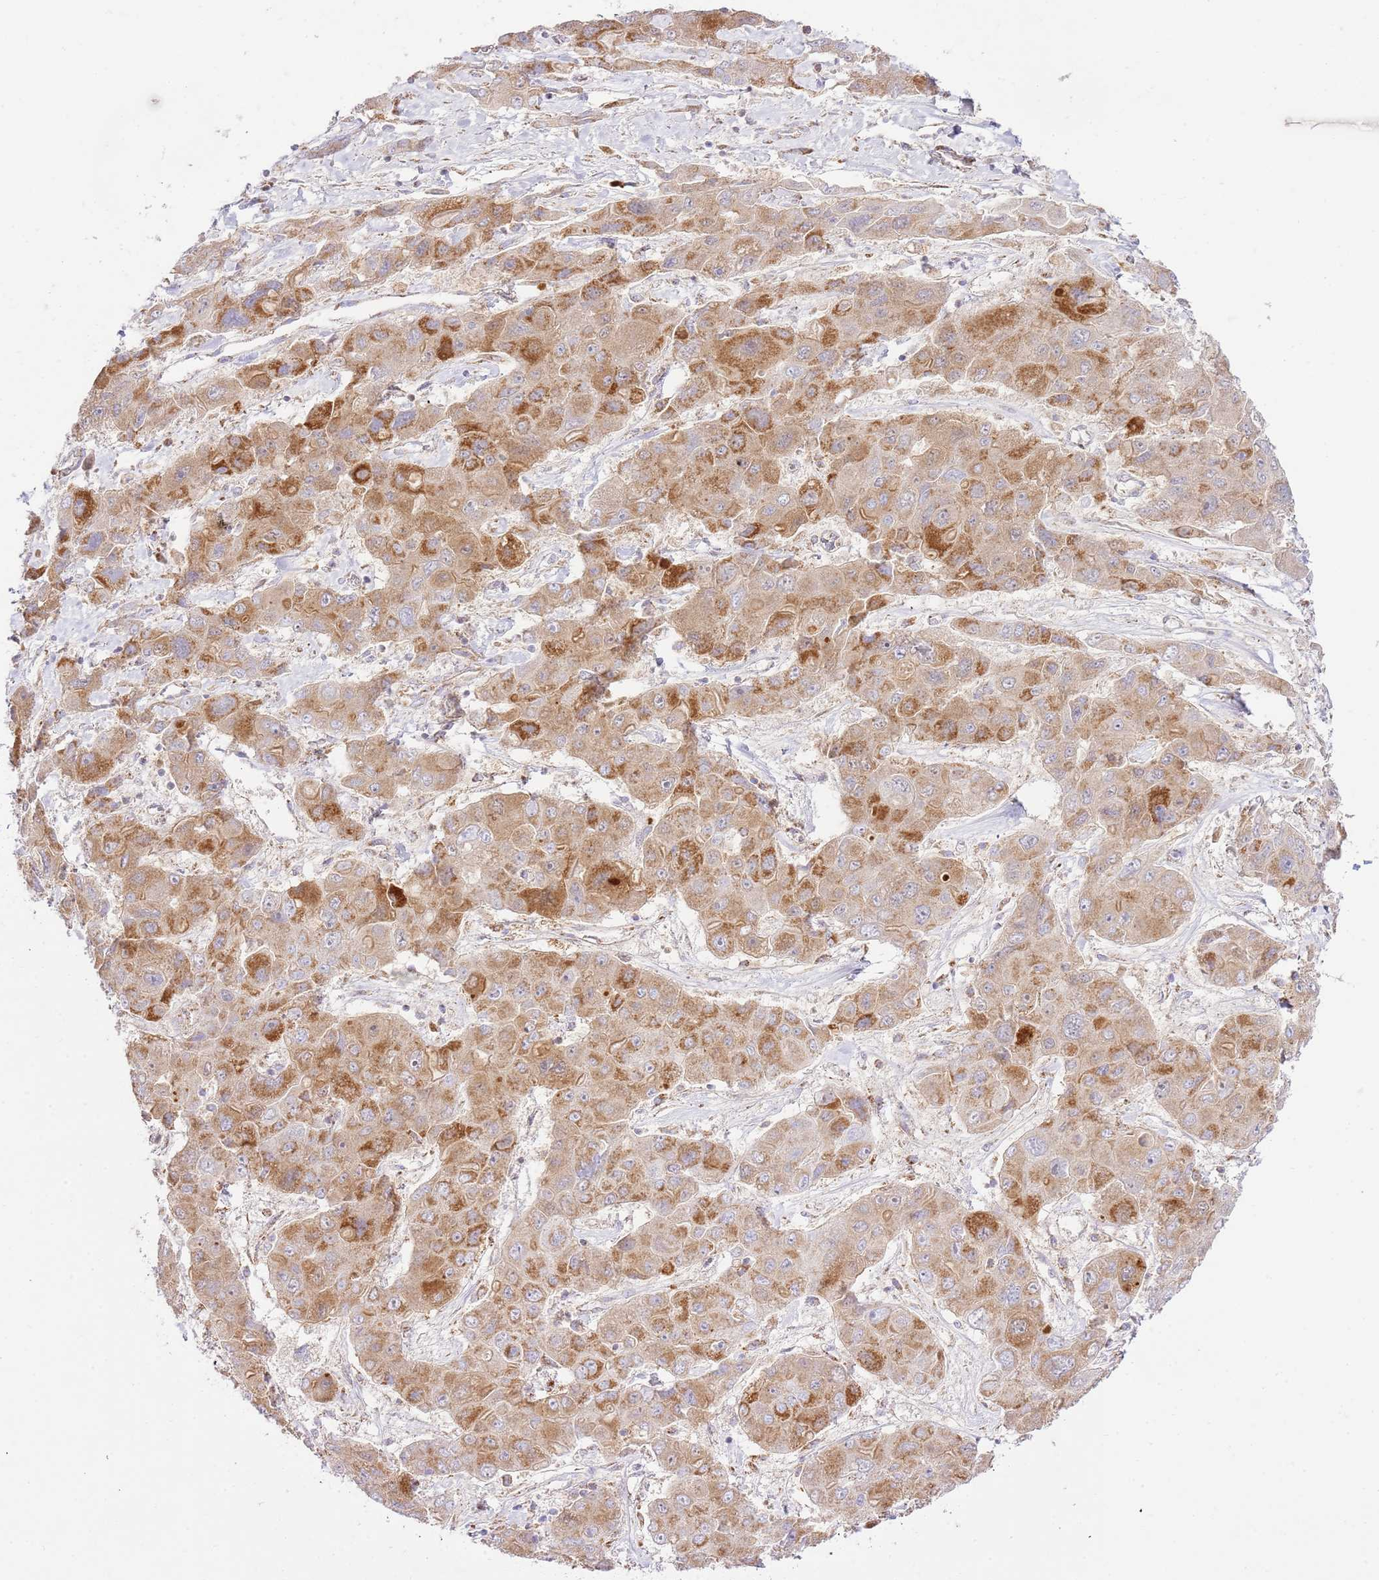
{"staining": {"intensity": "moderate", "quantity": "25%-75%", "location": "cytoplasmic/membranous"}, "tissue": "liver cancer", "cell_type": "Tumor cells", "image_type": "cancer", "snomed": [{"axis": "morphology", "description": "Cholangiocarcinoma"}, {"axis": "topography", "description": "Liver"}], "caption": "Liver cancer stained for a protein (brown) shows moderate cytoplasmic/membranous positive expression in approximately 25%-75% of tumor cells.", "gene": "ZBTB39", "patient": {"sex": "male", "age": 67}}